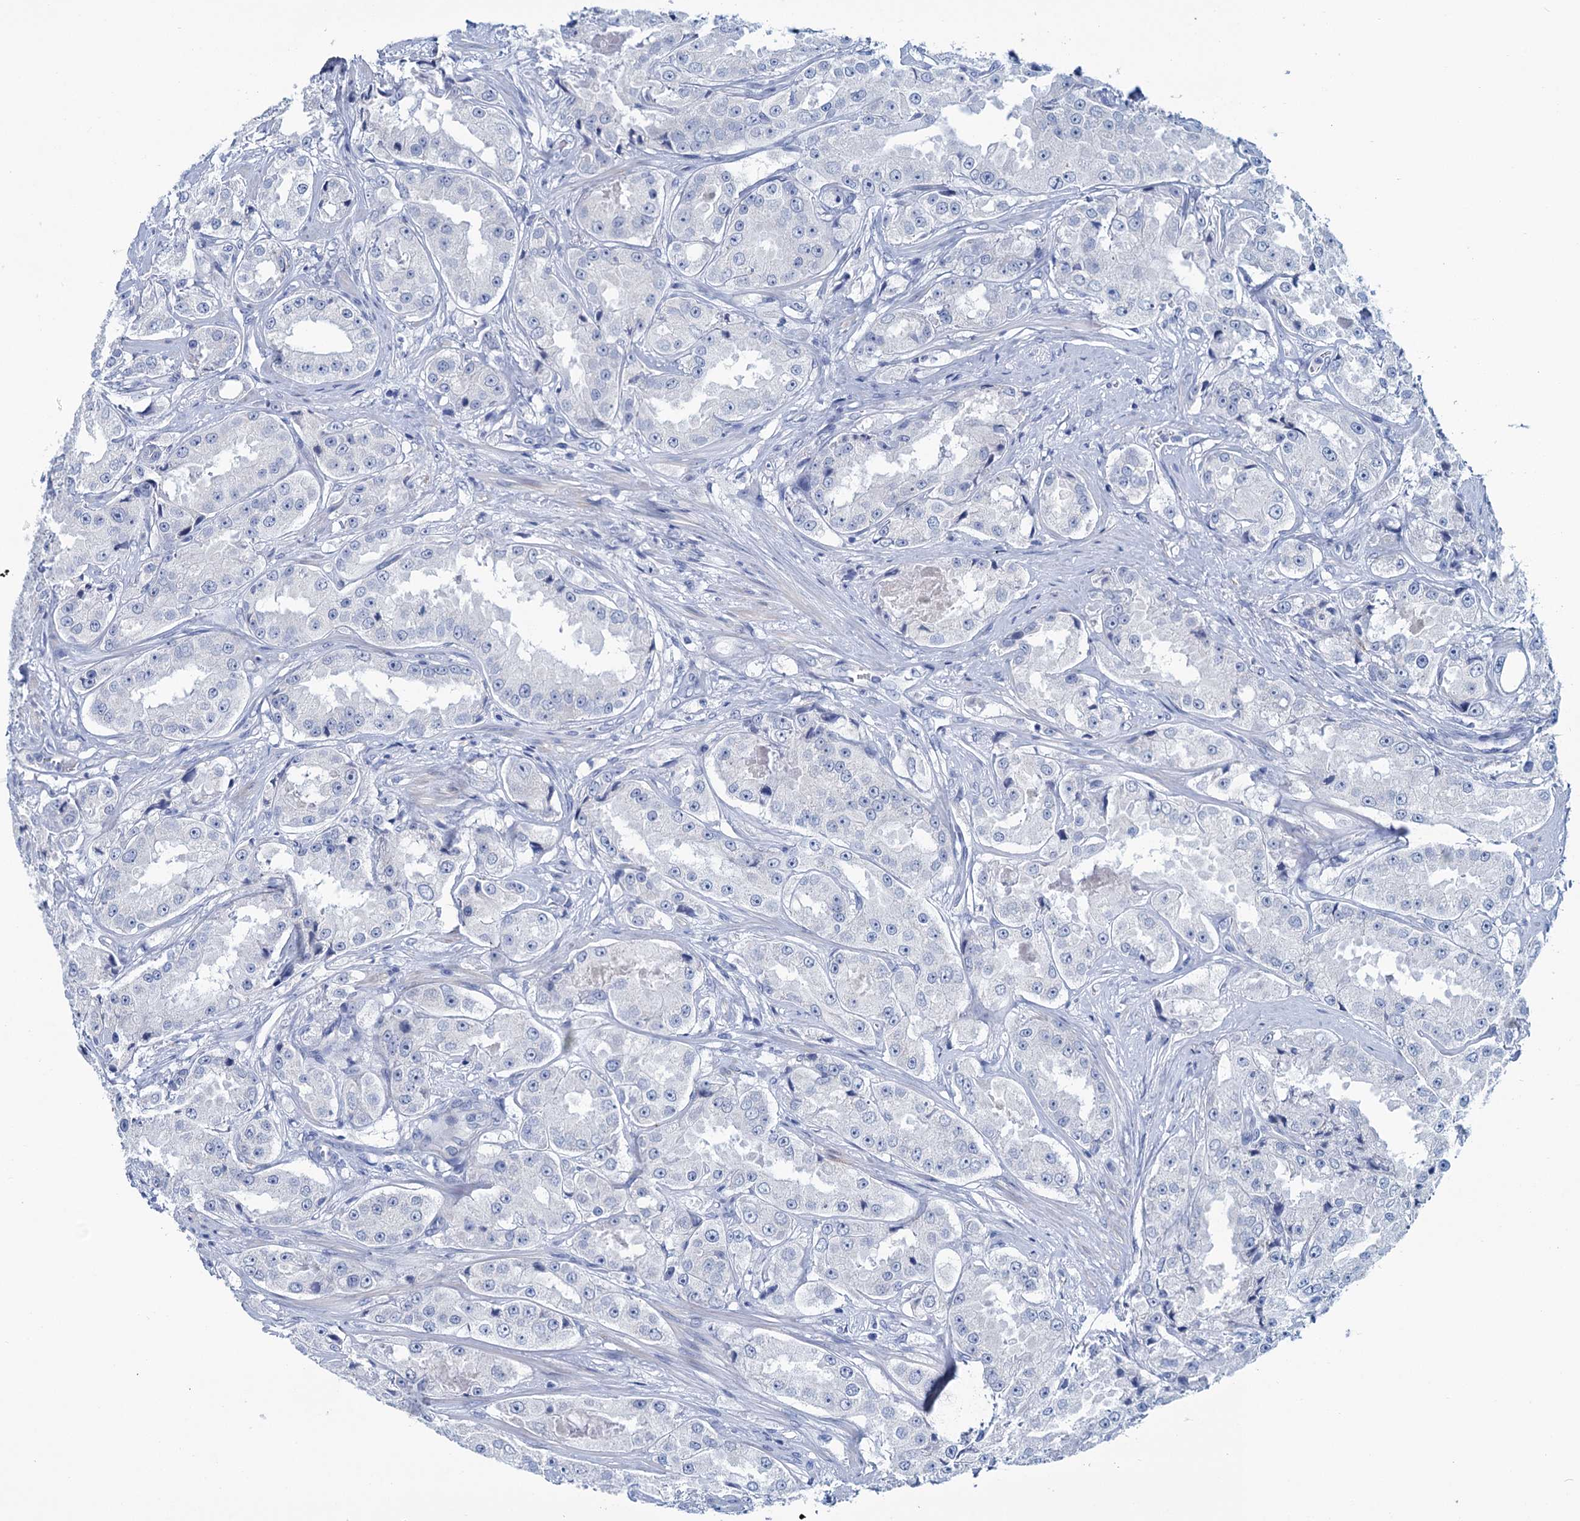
{"staining": {"intensity": "negative", "quantity": "none", "location": "none"}, "tissue": "prostate cancer", "cell_type": "Tumor cells", "image_type": "cancer", "snomed": [{"axis": "morphology", "description": "Adenocarcinoma, High grade"}, {"axis": "topography", "description": "Prostate"}], "caption": "An image of human prostate cancer is negative for staining in tumor cells. (DAB immunohistochemistry (IHC) with hematoxylin counter stain).", "gene": "MYOZ3", "patient": {"sex": "male", "age": 73}}